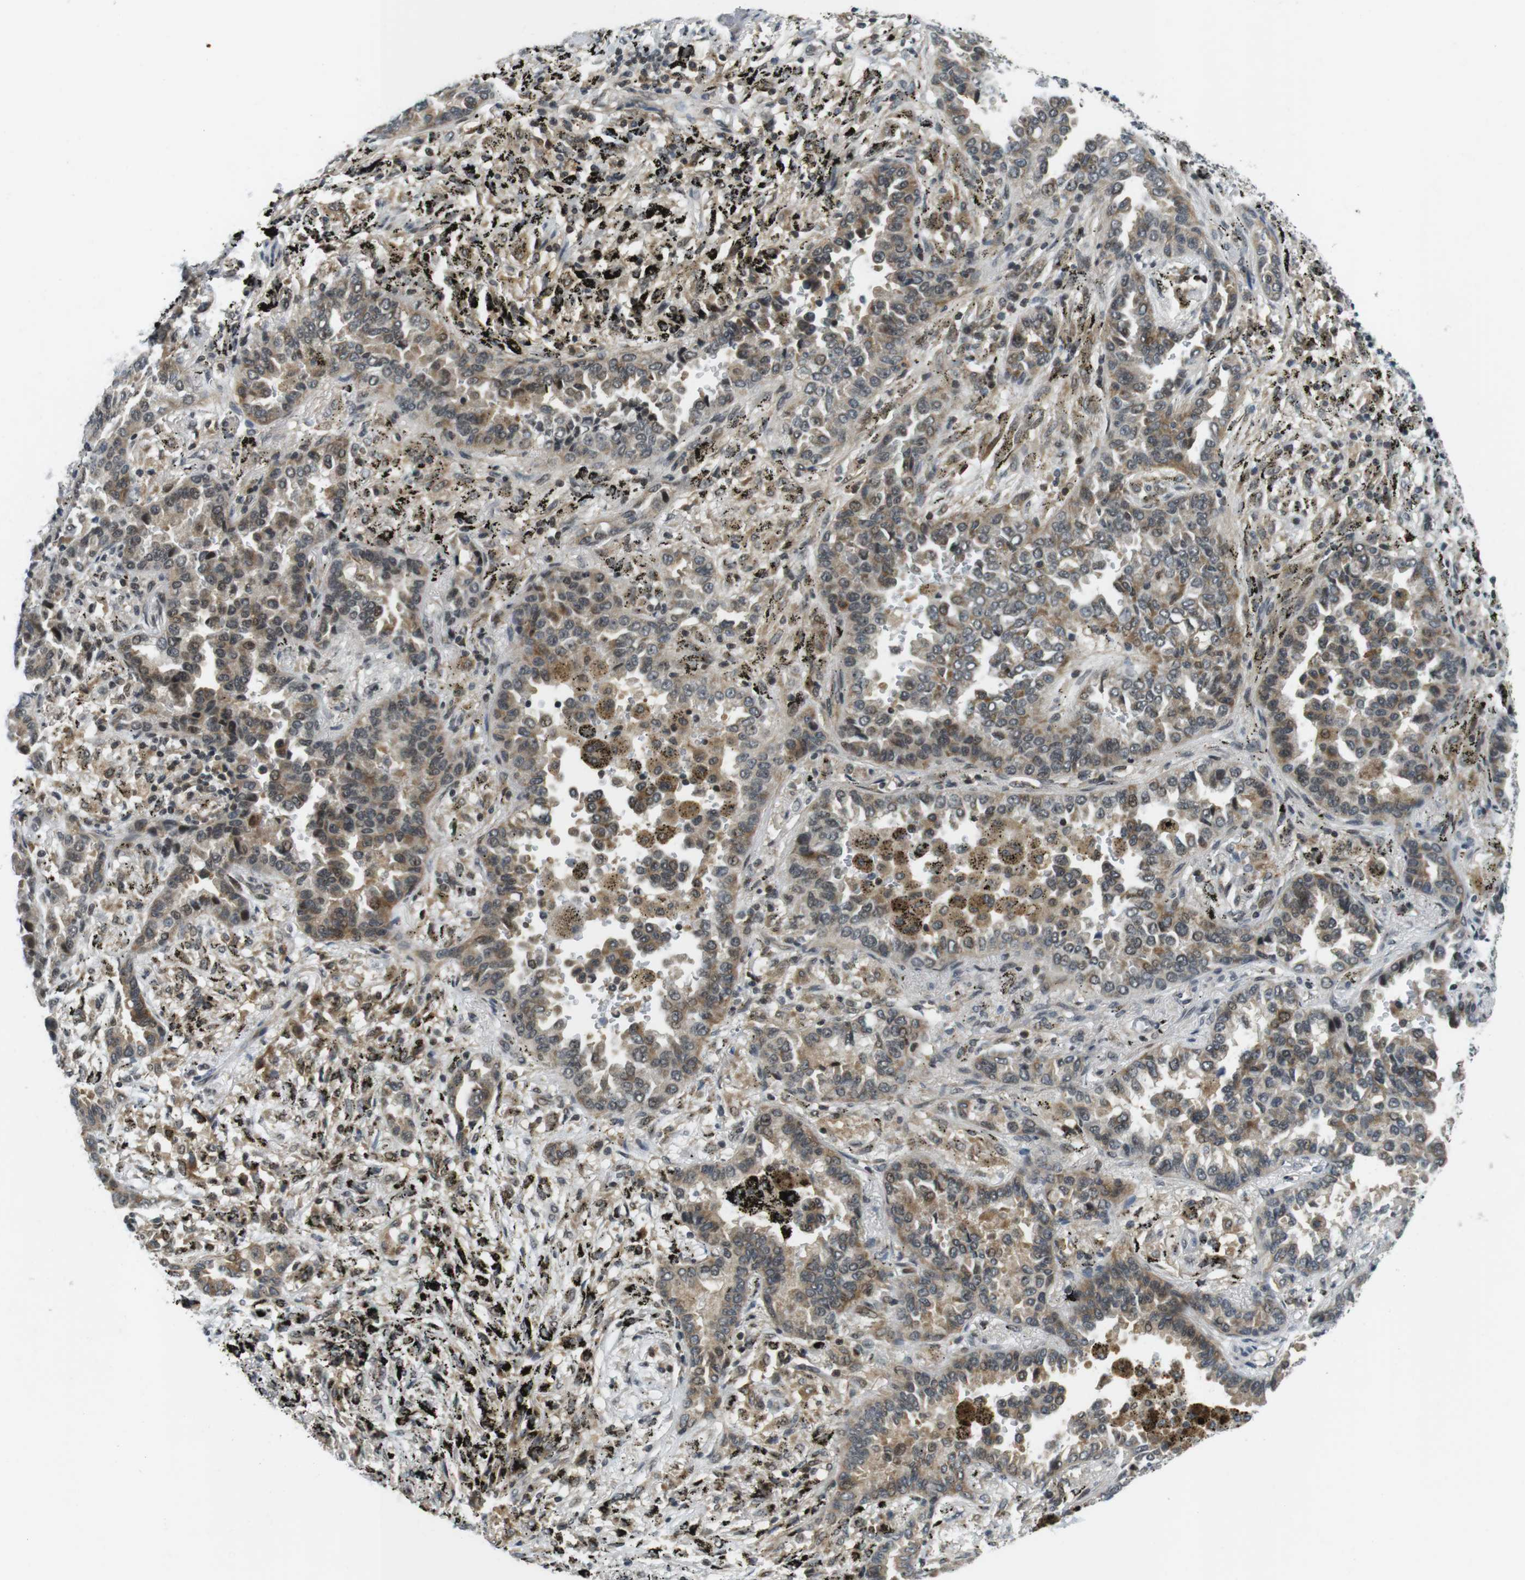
{"staining": {"intensity": "moderate", "quantity": "25%-75%", "location": "cytoplasmic/membranous"}, "tissue": "lung cancer", "cell_type": "Tumor cells", "image_type": "cancer", "snomed": [{"axis": "morphology", "description": "Normal tissue, NOS"}, {"axis": "morphology", "description": "Adenocarcinoma, NOS"}, {"axis": "topography", "description": "Lung"}], "caption": "Immunohistochemistry (DAB) staining of human lung adenocarcinoma shows moderate cytoplasmic/membranous protein expression in about 25%-75% of tumor cells. The staining was performed using DAB to visualize the protein expression in brown, while the nuclei were stained in blue with hematoxylin (Magnification: 20x).", "gene": "BRD4", "patient": {"sex": "male", "age": 59}}